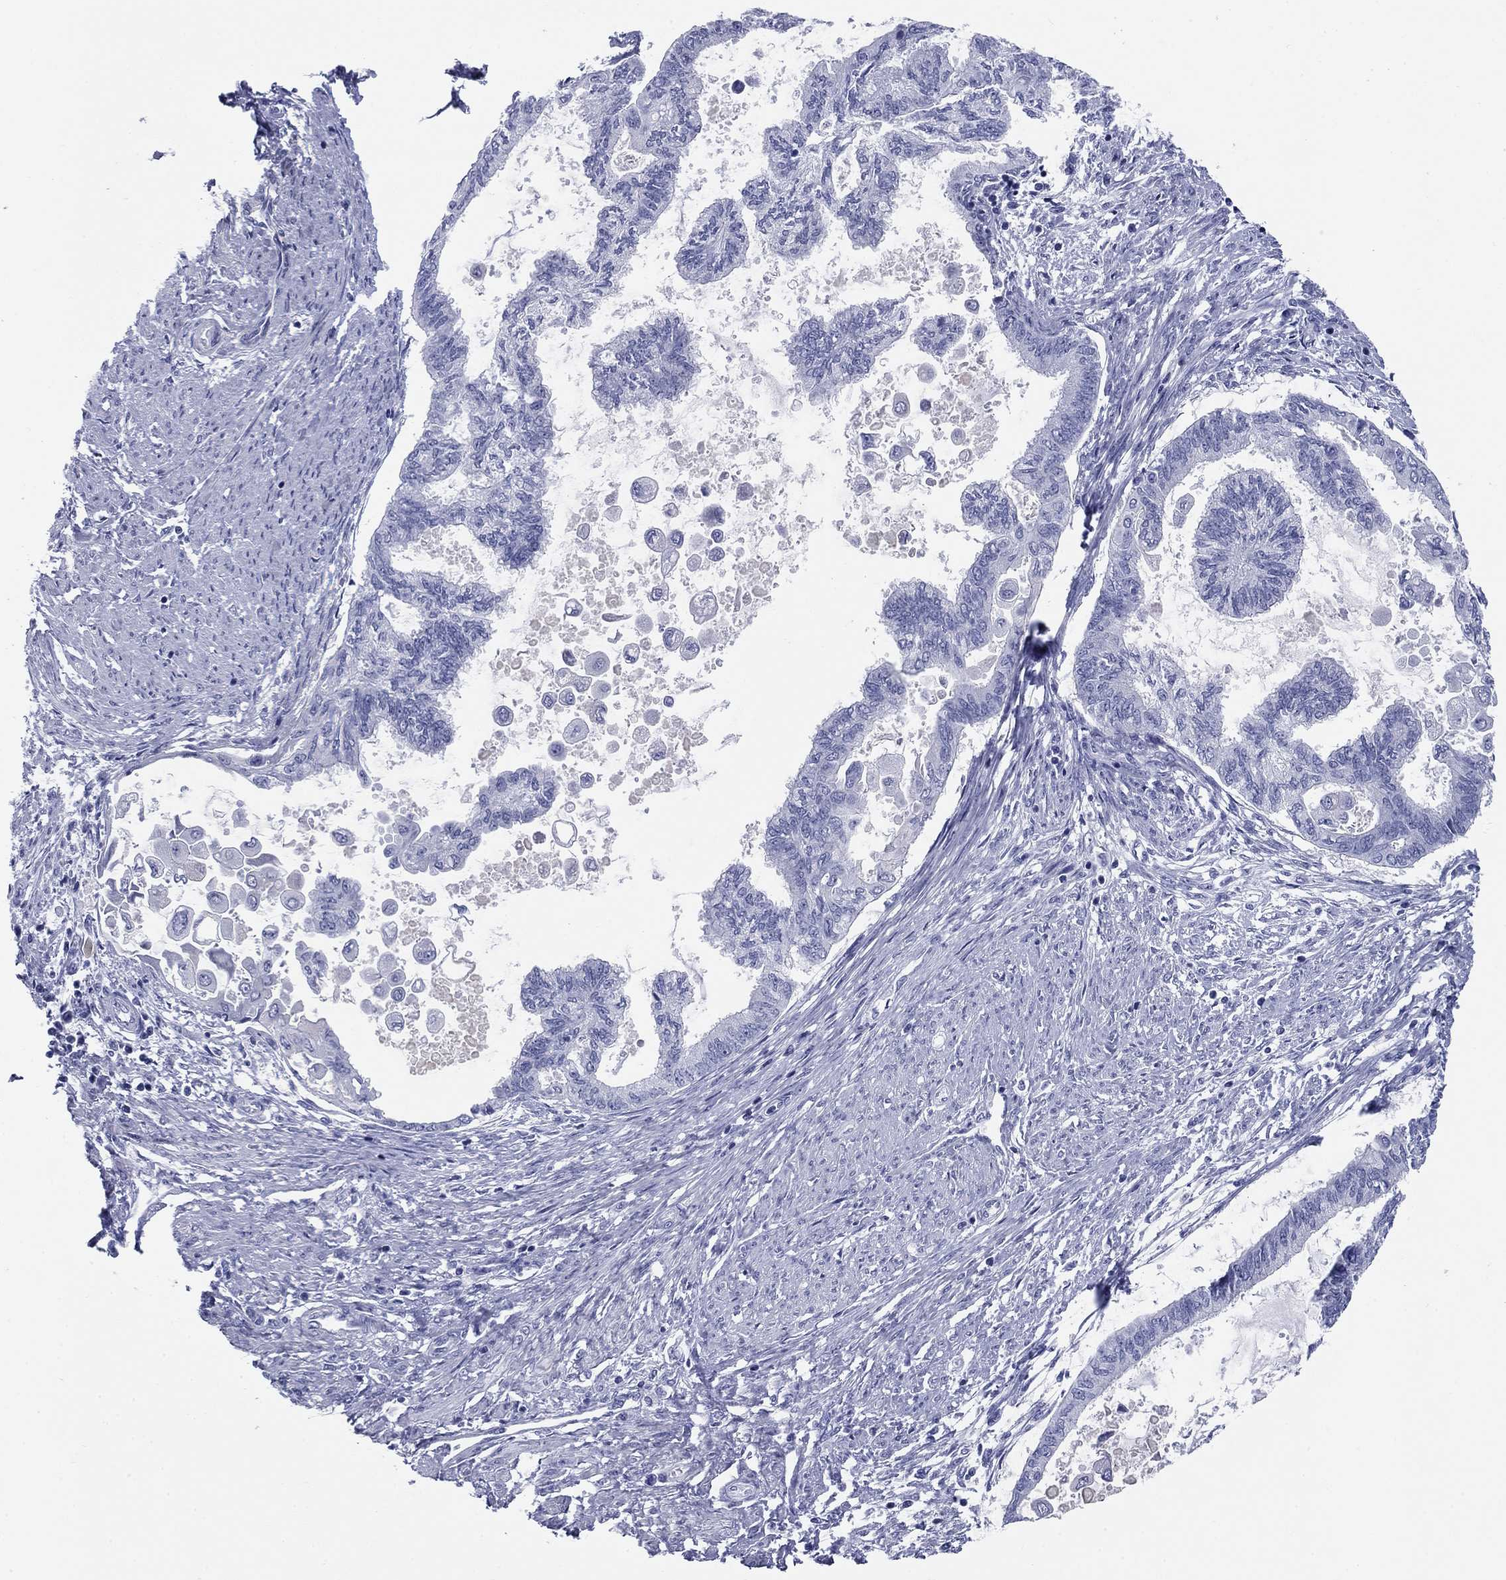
{"staining": {"intensity": "negative", "quantity": "none", "location": "none"}, "tissue": "endometrial cancer", "cell_type": "Tumor cells", "image_type": "cancer", "snomed": [{"axis": "morphology", "description": "Adenocarcinoma, NOS"}, {"axis": "topography", "description": "Endometrium"}], "caption": "The image shows no significant positivity in tumor cells of adenocarcinoma (endometrial). (DAB (3,3'-diaminobenzidine) immunohistochemistry with hematoxylin counter stain).", "gene": "KCNH1", "patient": {"sex": "female", "age": 86}}